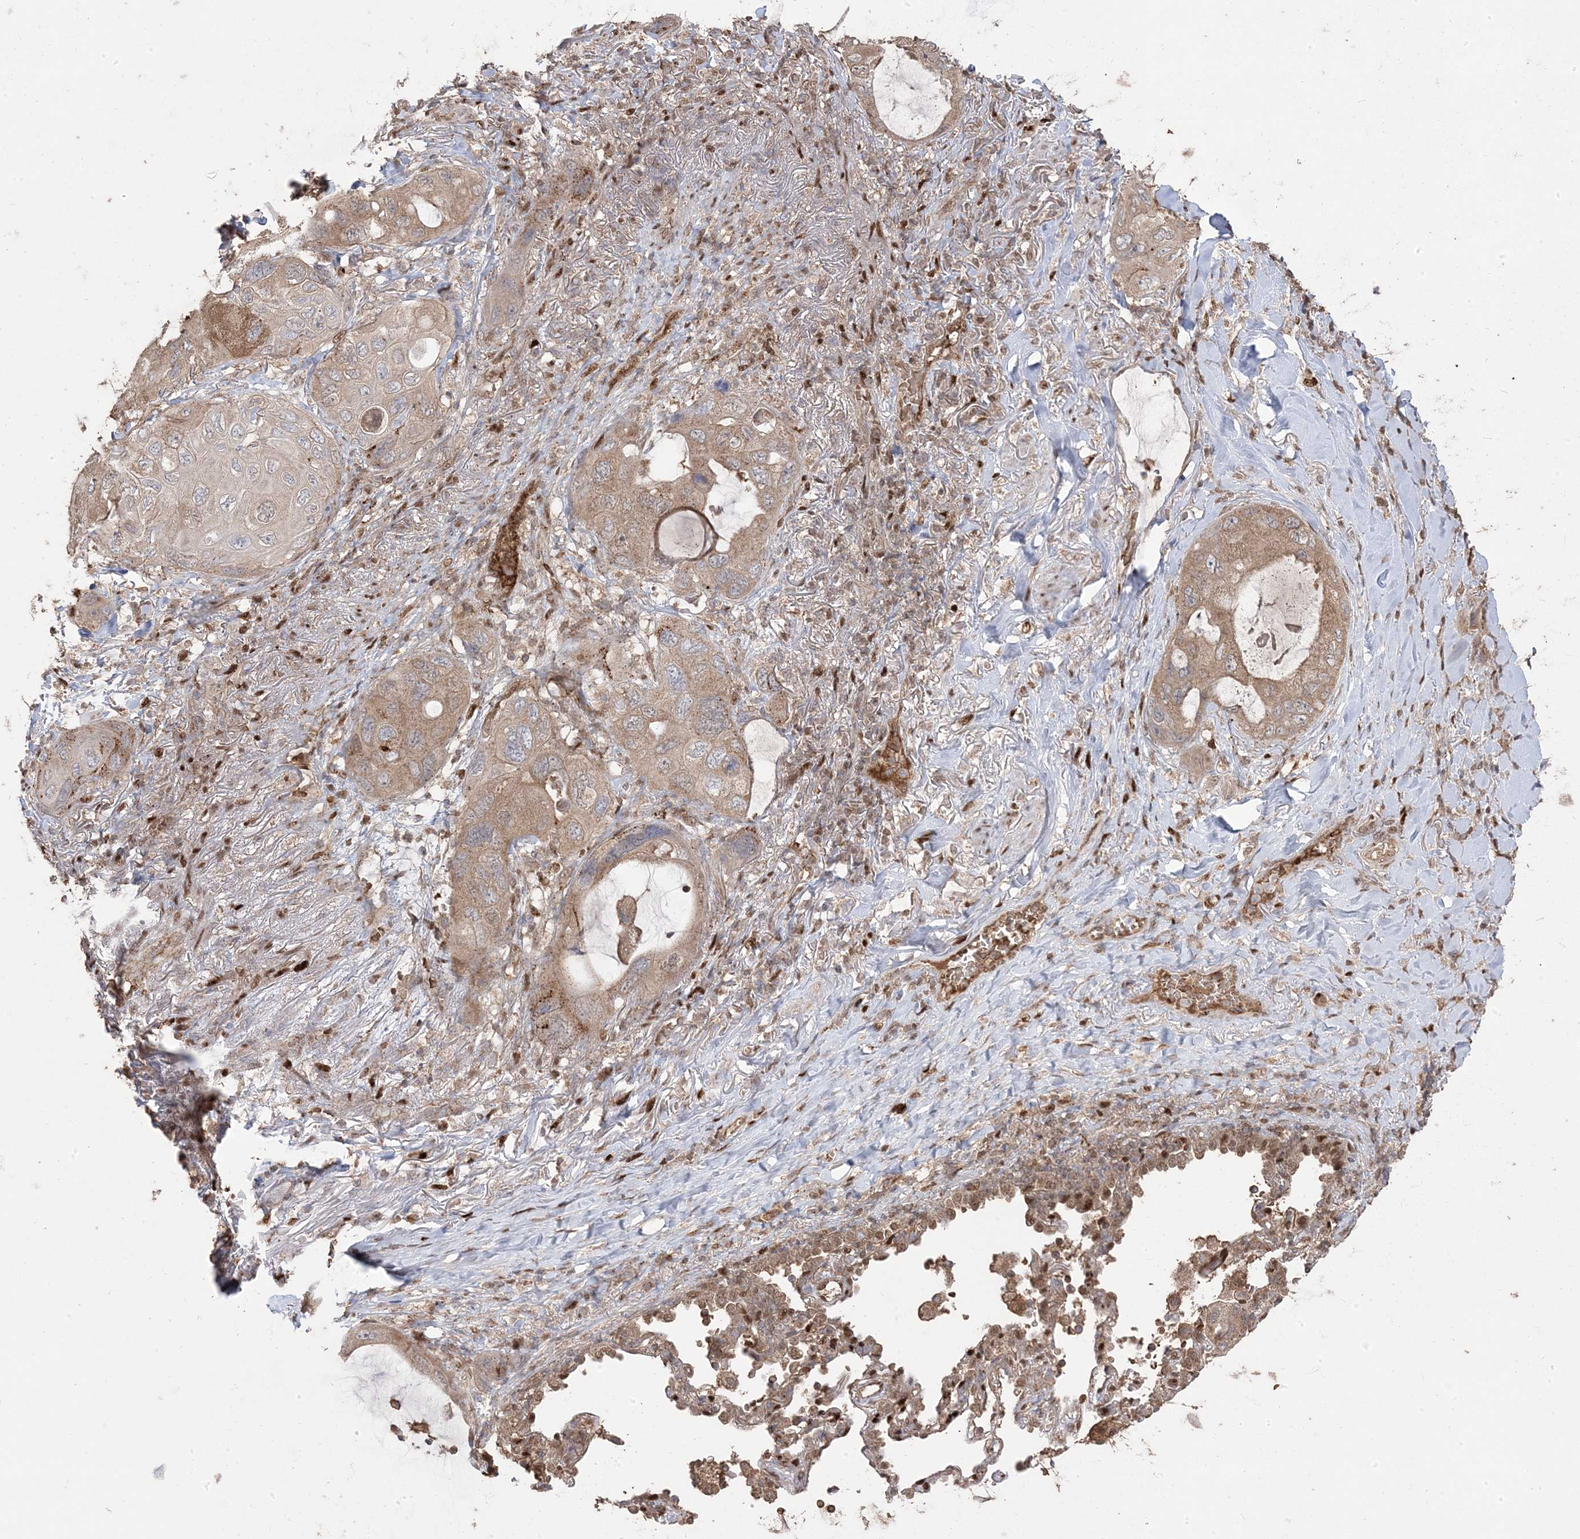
{"staining": {"intensity": "moderate", "quantity": ">75%", "location": "cytoplasmic/membranous"}, "tissue": "lung cancer", "cell_type": "Tumor cells", "image_type": "cancer", "snomed": [{"axis": "morphology", "description": "Squamous cell carcinoma, NOS"}, {"axis": "topography", "description": "Lung"}], "caption": "High-power microscopy captured an immunohistochemistry (IHC) image of lung squamous cell carcinoma, revealing moderate cytoplasmic/membranous positivity in approximately >75% of tumor cells.", "gene": "PPOX", "patient": {"sex": "female", "age": 73}}